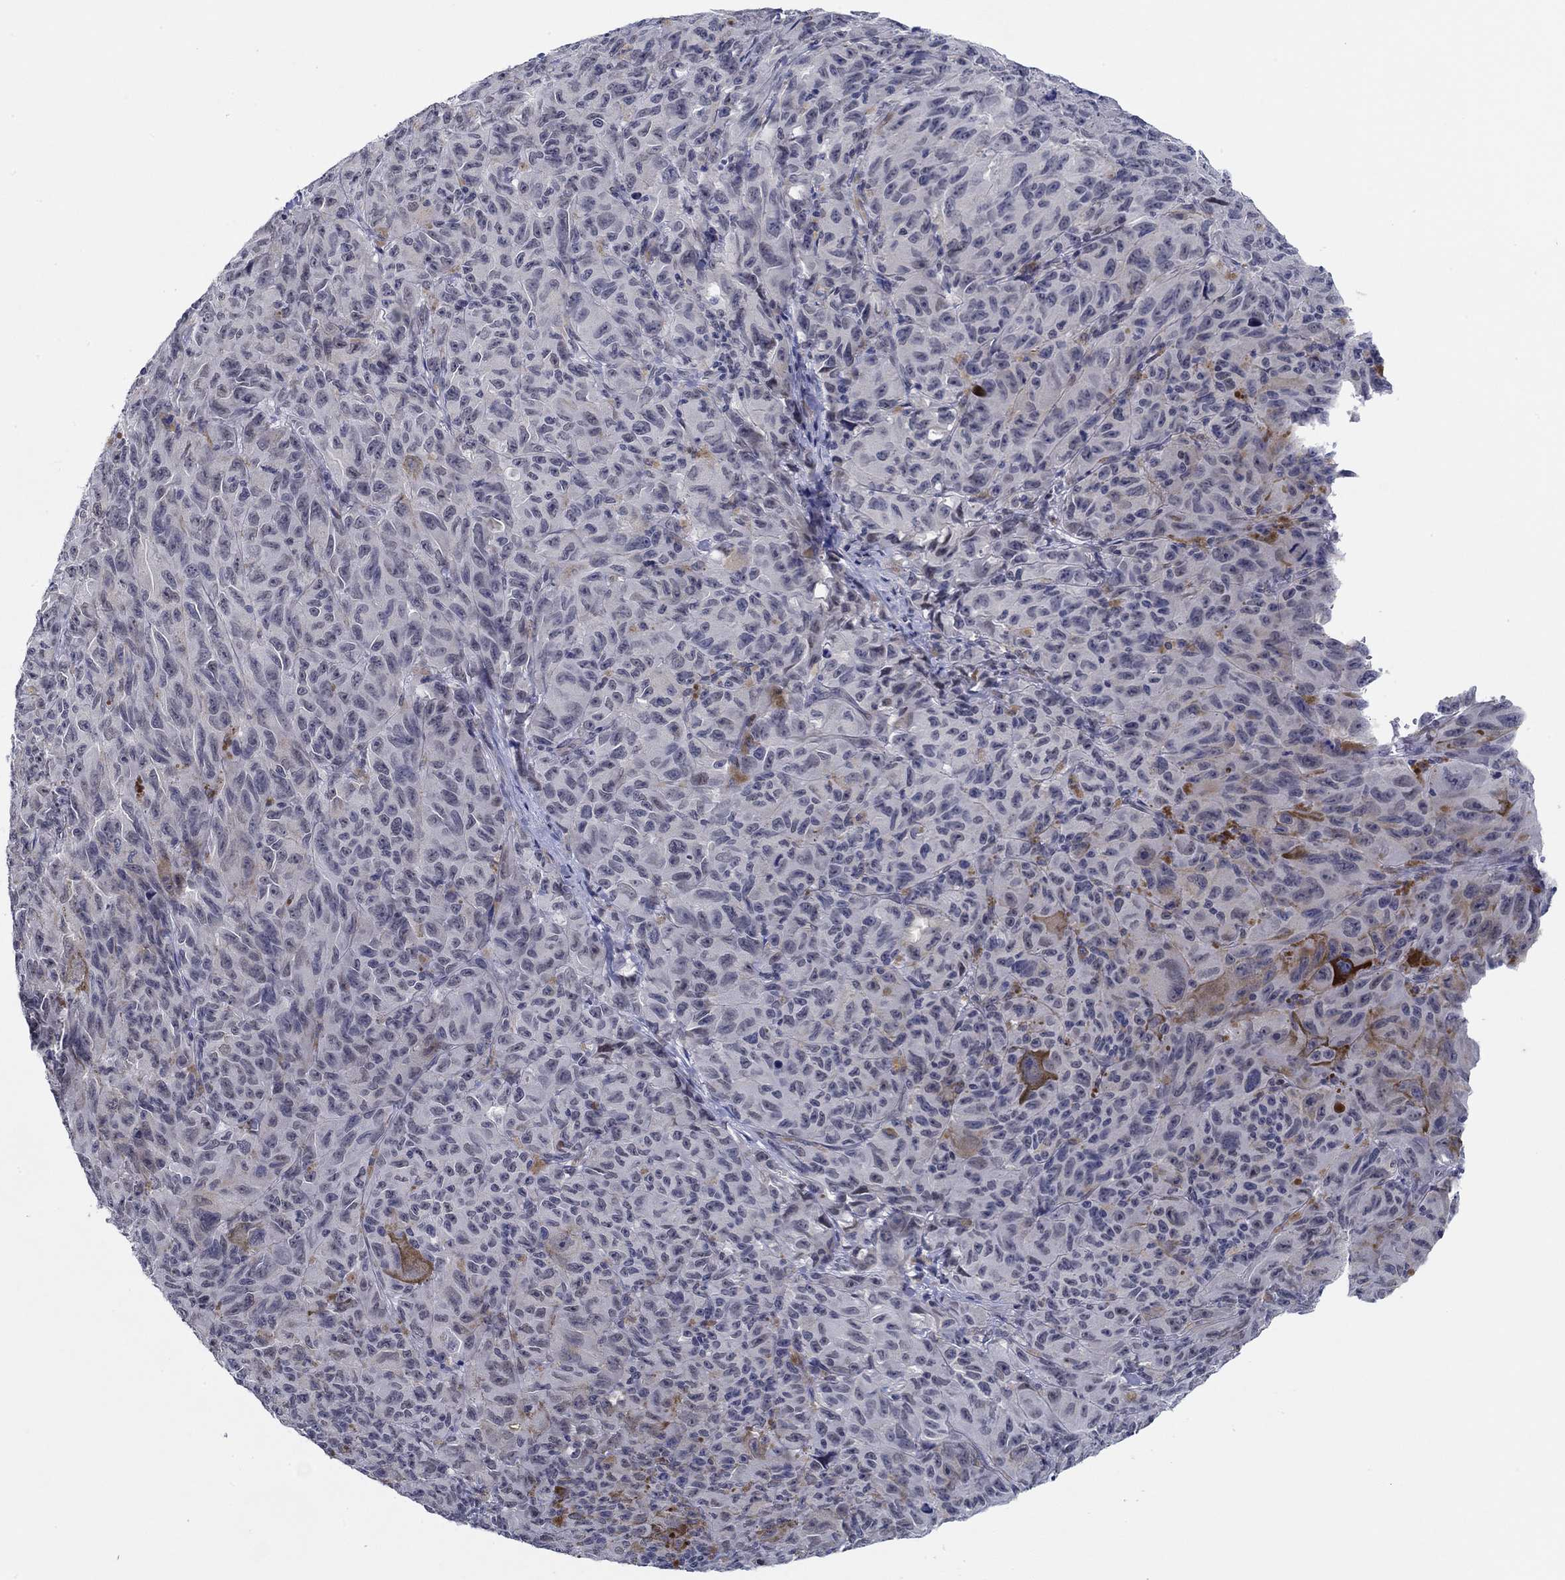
{"staining": {"intensity": "negative", "quantity": "none", "location": "none"}, "tissue": "melanoma", "cell_type": "Tumor cells", "image_type": "cancer", "snomed": [{"axis": "morphology", "description": "Malignant melanoma, NOS"}, {"axis": "topography", "description": "Vulva, labia, clitoris and Bartholin´s gland, NO"}], "caption": "A micrograph of human melanoma is negative for staining in tumor cells.", "gene": "SLC34A1", "patient": {"sex": "female", "age": 75}}